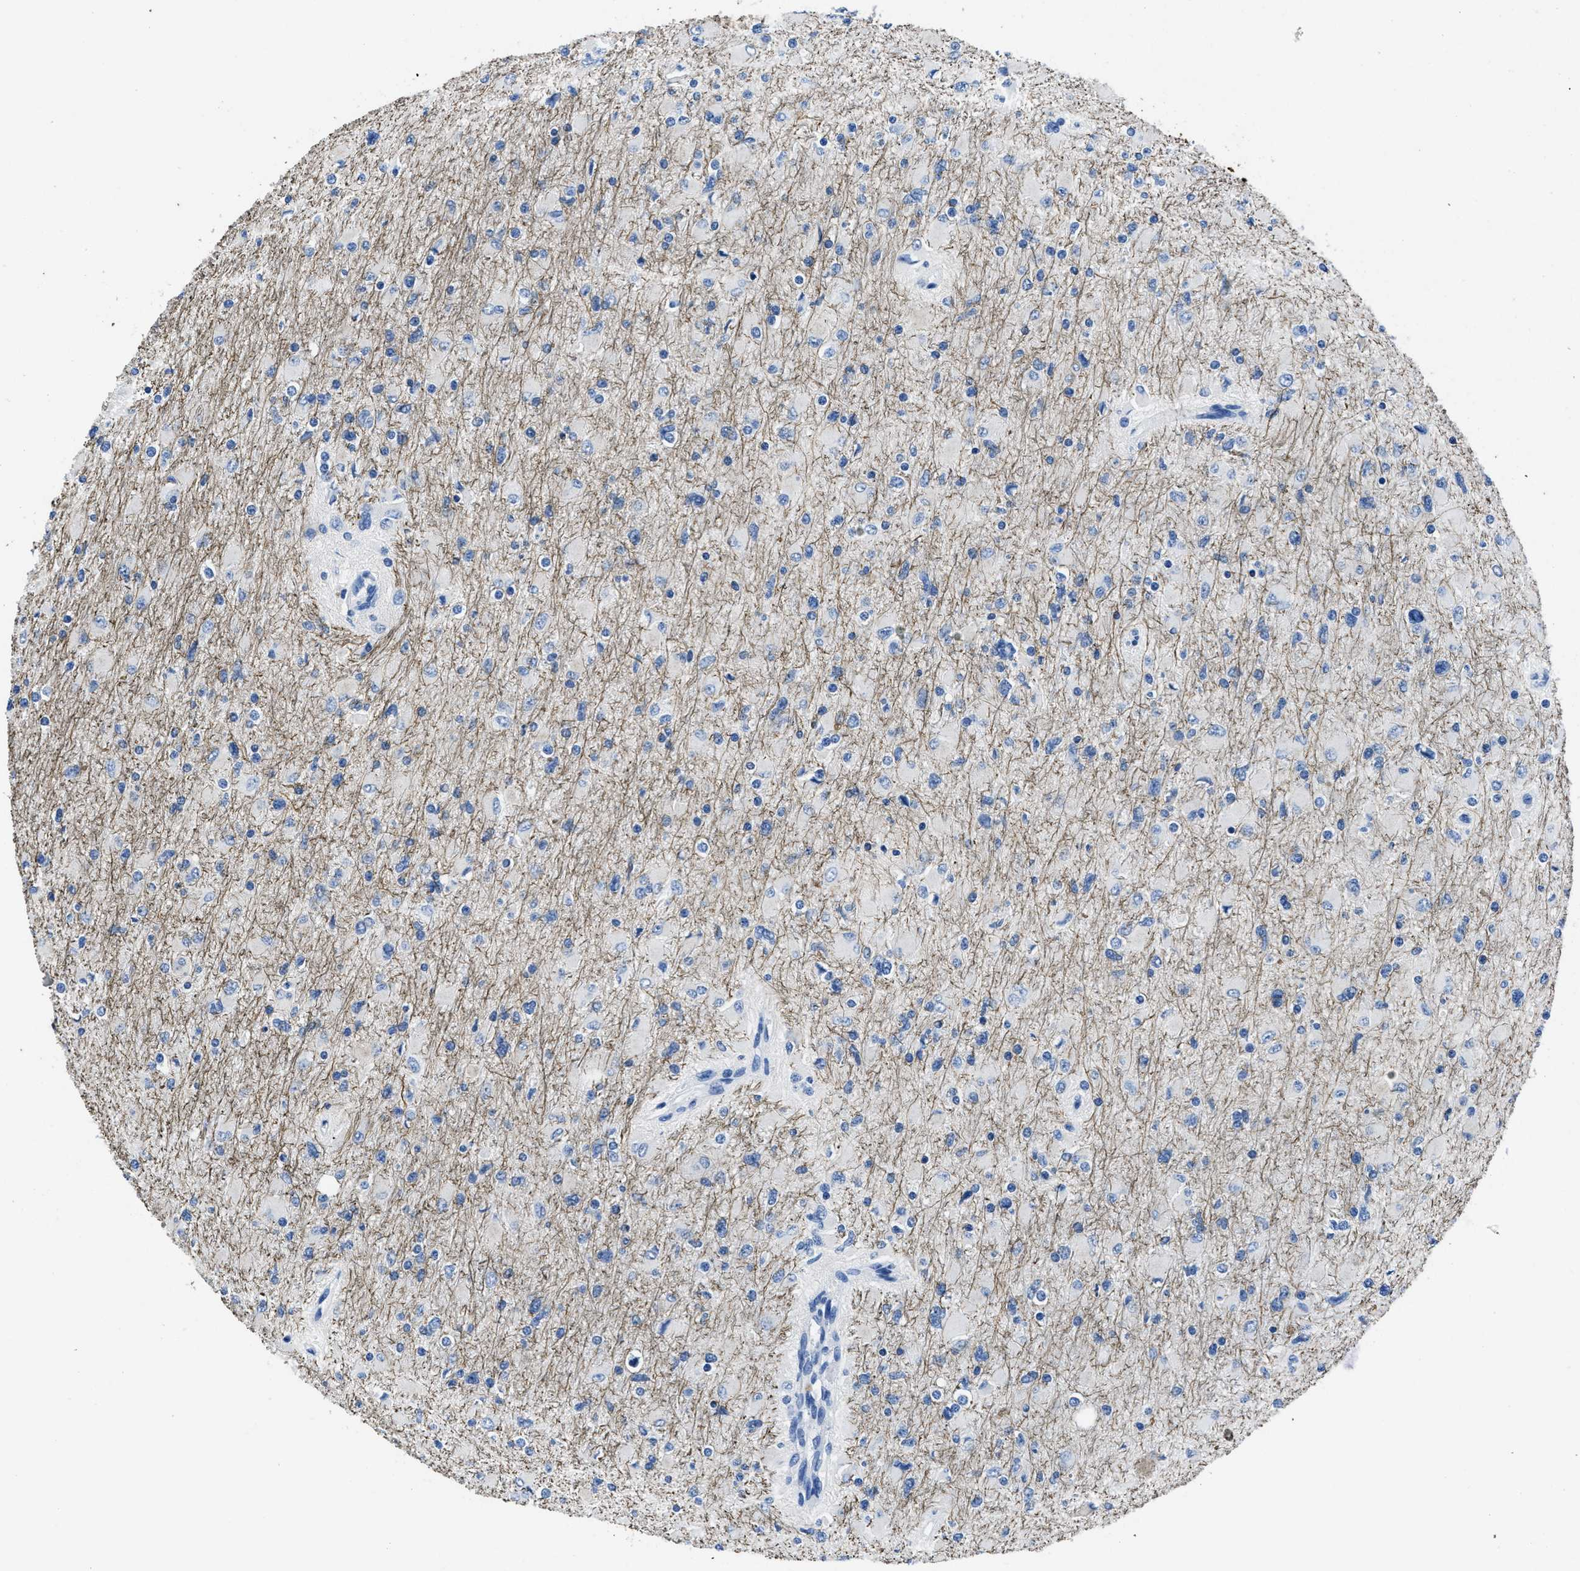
{"staining": {"intensity": "negative", "quantity": "none", "location": "none"}, "tissue": "glioma", "cell_type": "Tumor cells", "image_type": "cancer", "snomed": [{"axis": "morphology", "description": "Glioma, malignant, High grade"}, {"axis": "topography", "description": "Cerebral cortex"}], "caption": "Tumor cells are negative for brown protein staining in glioma.", "gene": "ITGA3", "patient": {"sex": "female", "age": 36}}